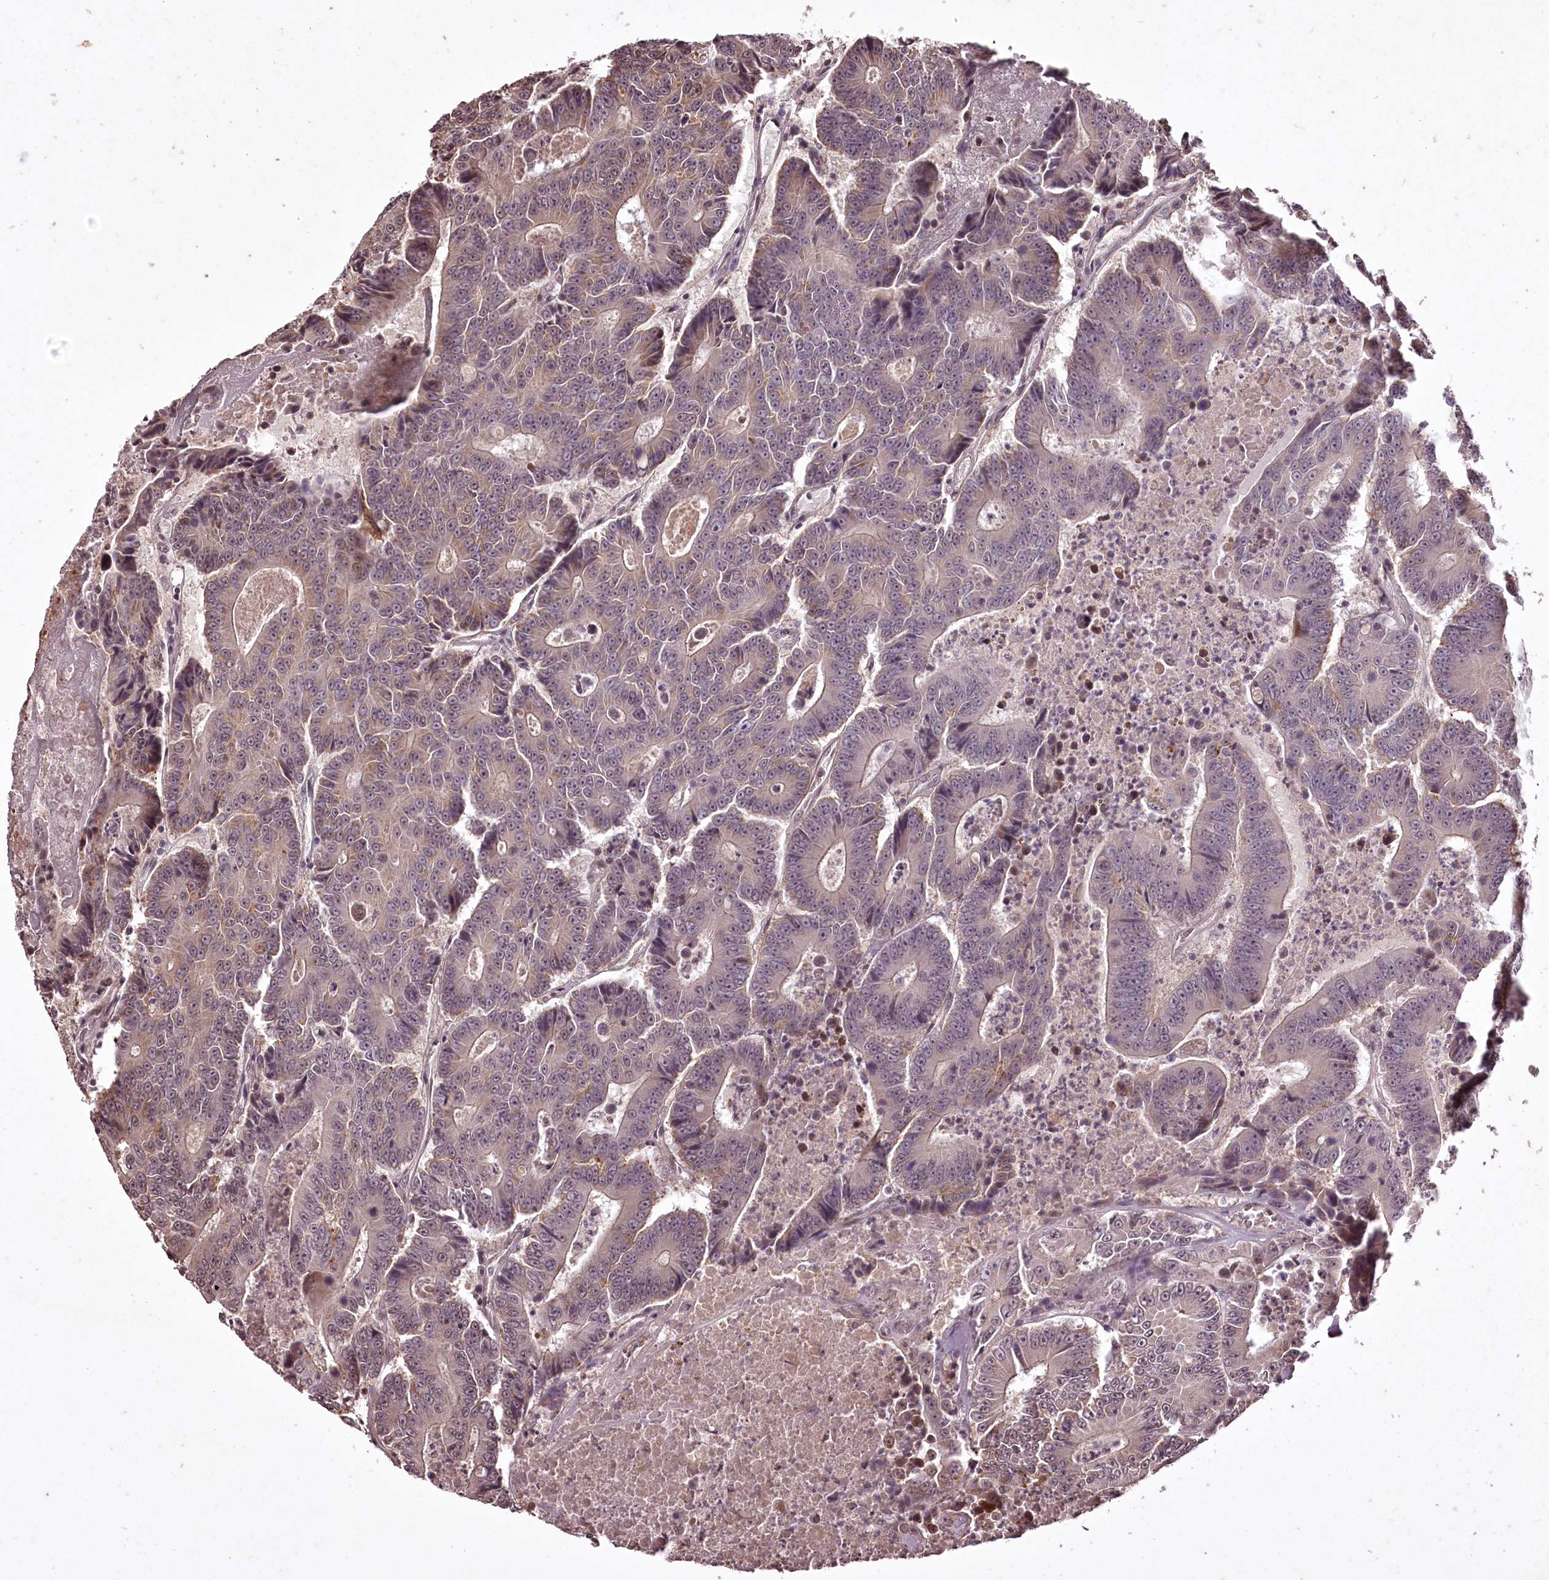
{"staining": {"intensity": "weak", "quantity": "<25%", "location": "nuclear"}, "tissue": "colorectal cancer", "cell_type": "Tumor cells", "image_type": "cancer", "snomed": [{"axis": "morphology", "description": "Adenocarcinoma, NOS"}, {"axis": "topography", "description": "Colon"}], "caption": "An immunohistochemistry (IHC) image of adenocarcinoma (colorectal) is shown. There is no staining in tumor cells of adenocarcinoma (colorectal).", "gene": "ADRA1D", "patient": {"sex": "male", "age": 83}}